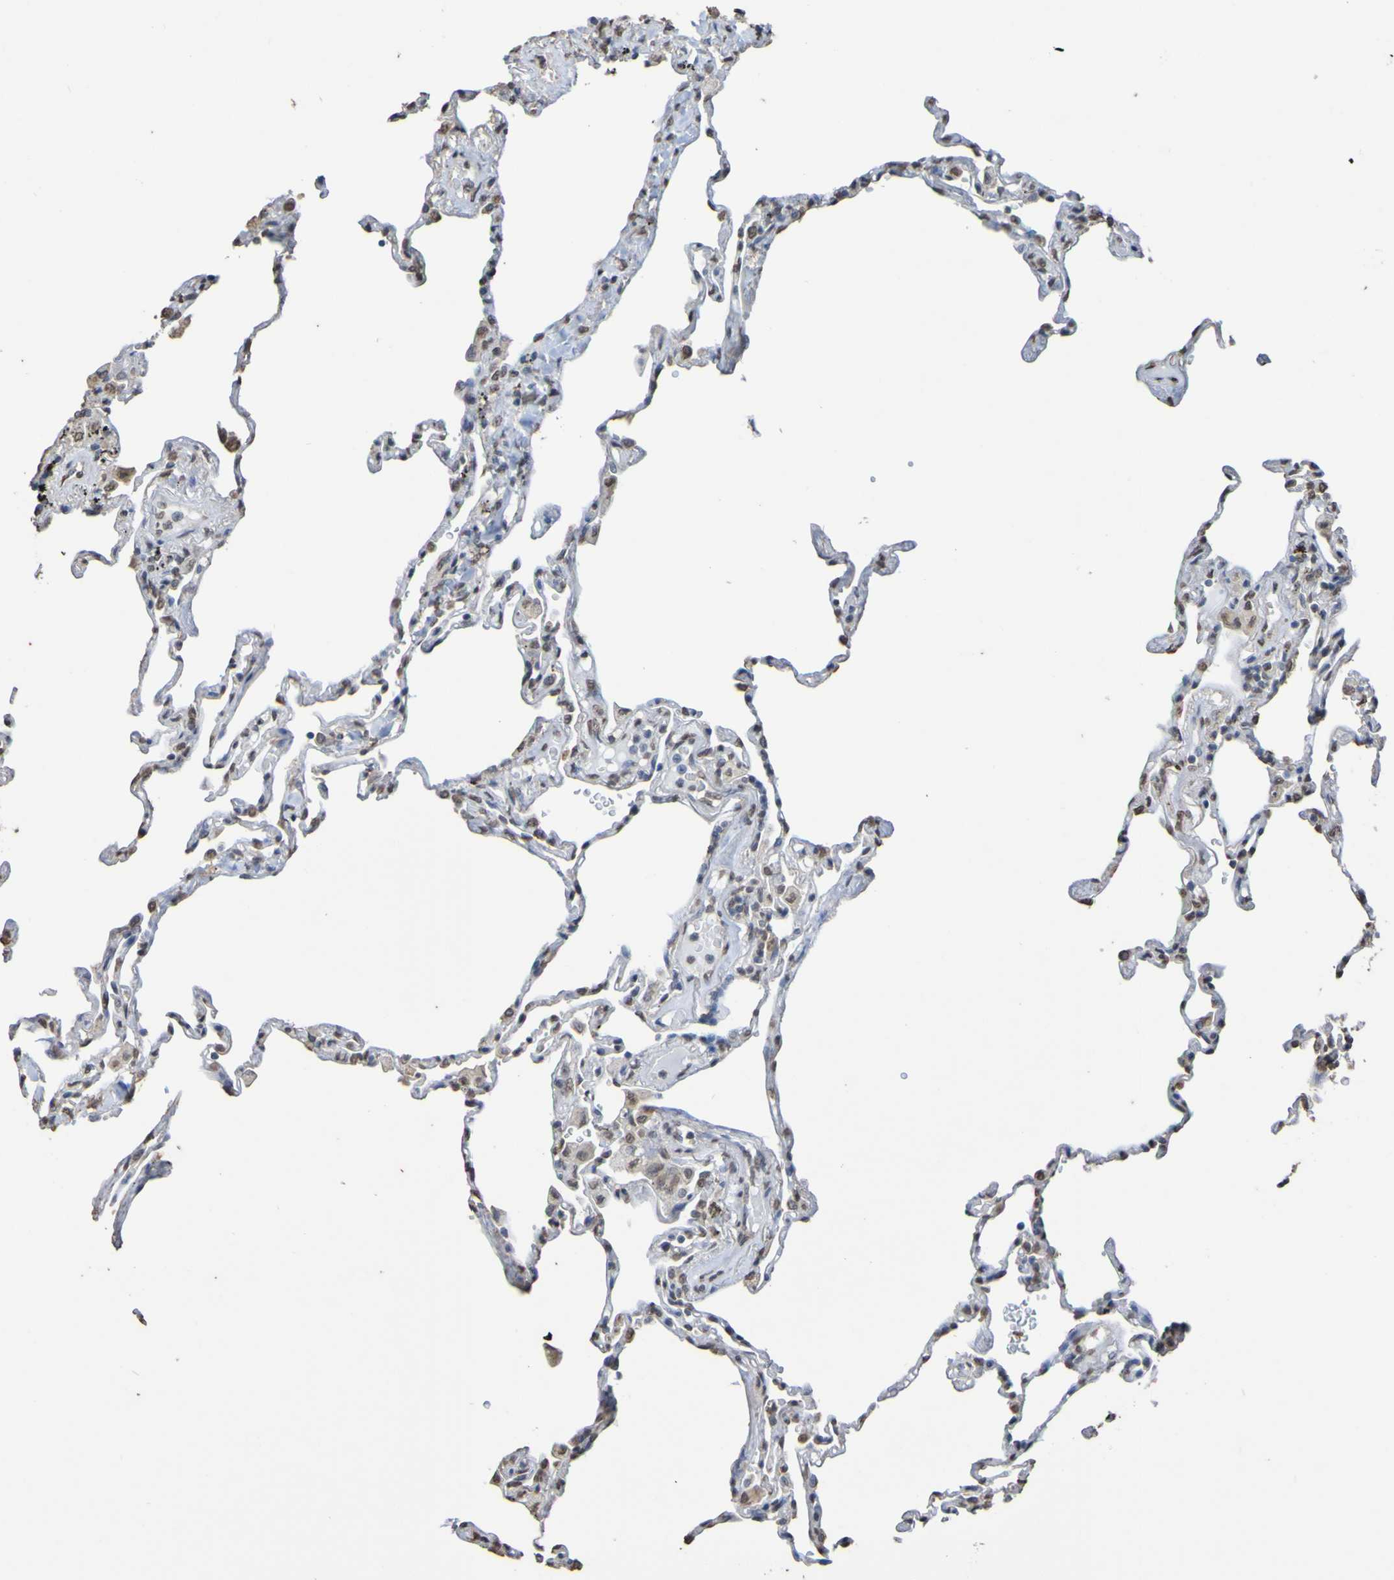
{"staining": {"intensity": "weak", "quantity": "25%-75%", "location": "nuclear"}, "tissue": "lung", "cell_type": "Alveolar cells", "image_type": "normal", "snomed": [{"axis": "morphology", "description": "Normal tissue, NOS"}, {"axis": "topography", "description": "Lung"}], "caption": "Immunohistochemical staining of normal lung displays weak nuclear protein expression in about 25%-75% of alveolar cells.", "gene": "ALKBH2", "patient": {"sex": "male", "age": 59}}